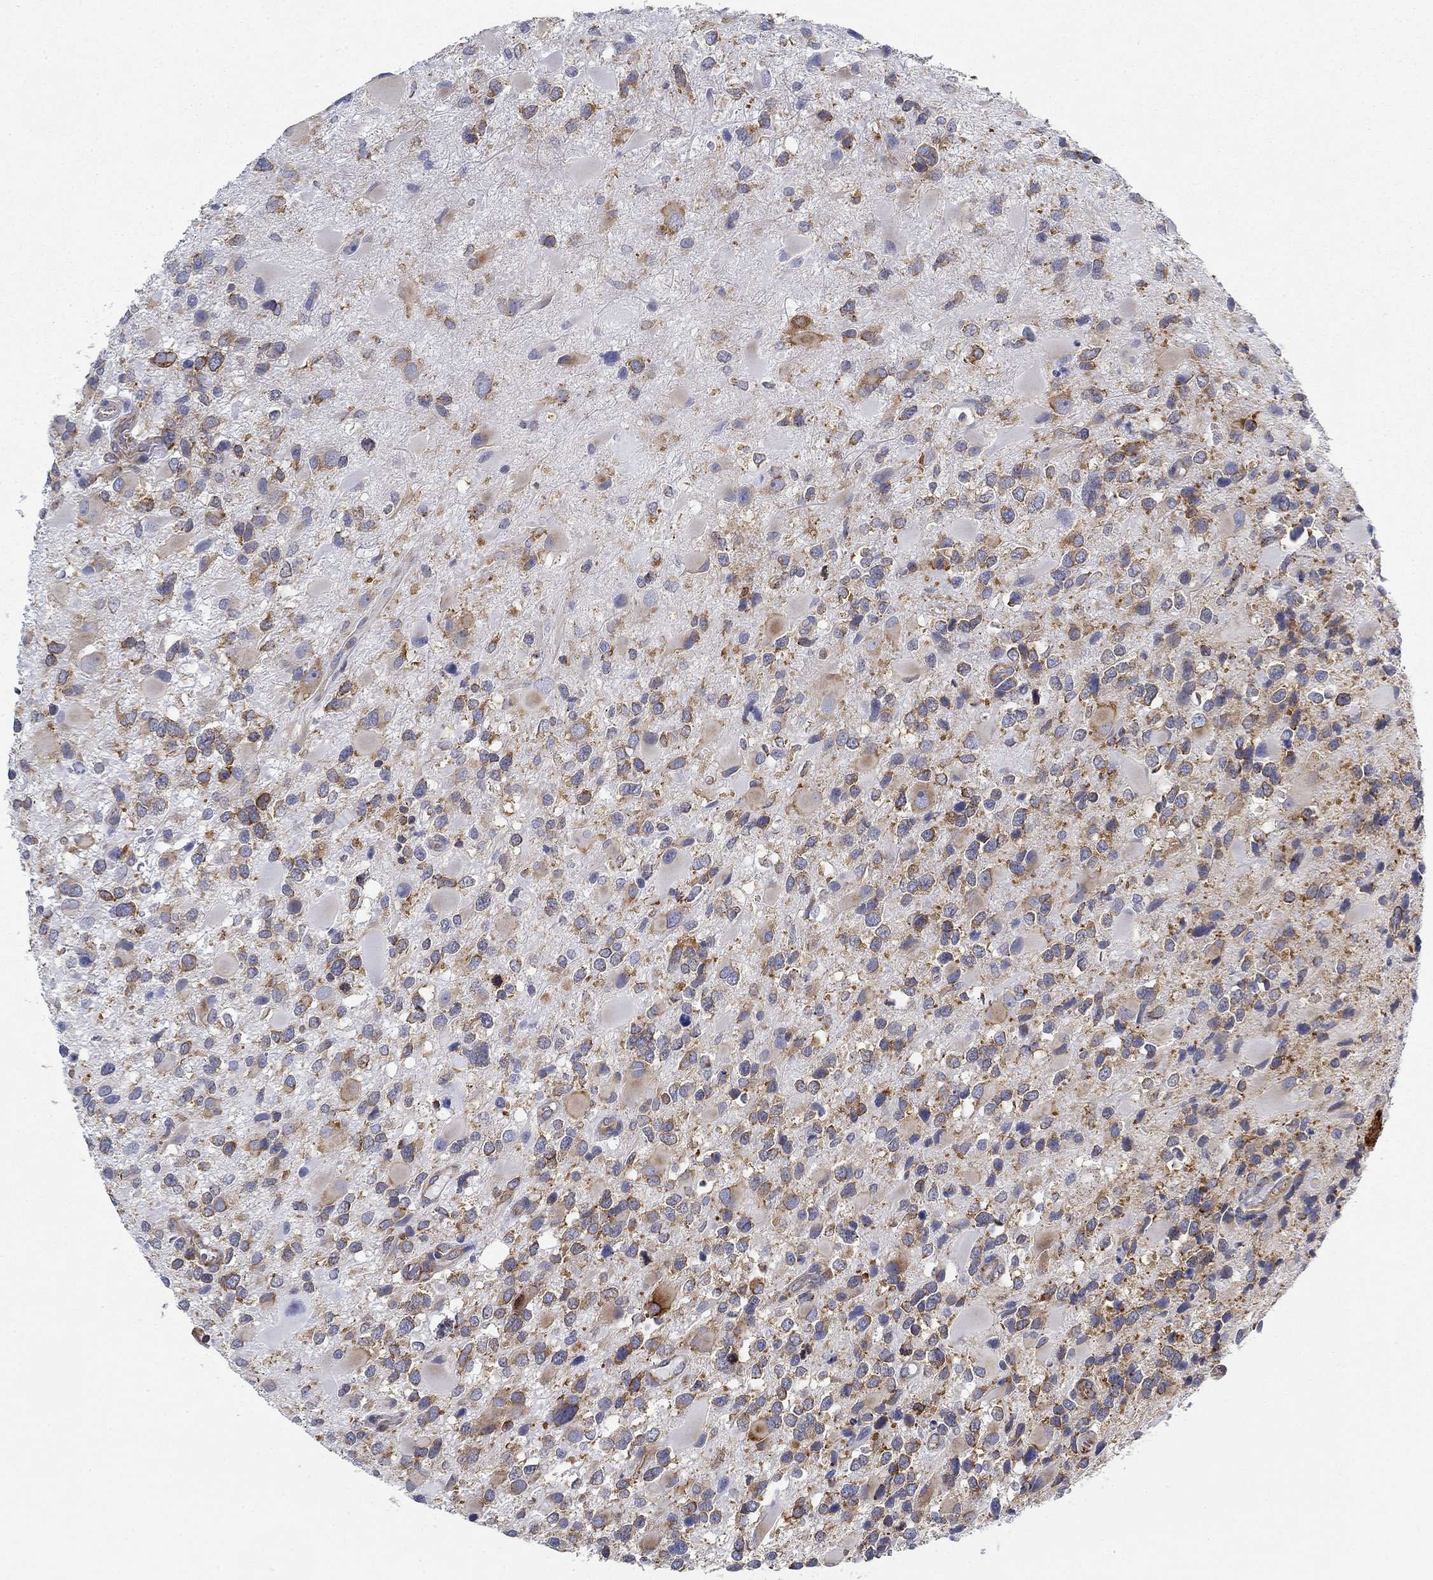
{"staining": {"intensity": "strong", "quantity": "25%-75%", "location": "cytoplasmic/membranous"}, "tissue": "glioma", "cell_type": "Tumor cells", "image_type": "cancer", "snomed": [{"axis": "morphology", "description": "Glioma, malignant, Low grade"}, {"axis": "topography", "description": "Brain"}], "caption": "Protein staining of malignant glioma (low-grade) tissue shows strong cytoplasmic/membranous staining in approximately 25%-75% of tumor cells. (Stains: DAB in brown, nuclei in blue, Microscopy: brightfield microscopy at high magnification).", "gene": "FXR1", "patient": {"sex": "female", "age": 32}}